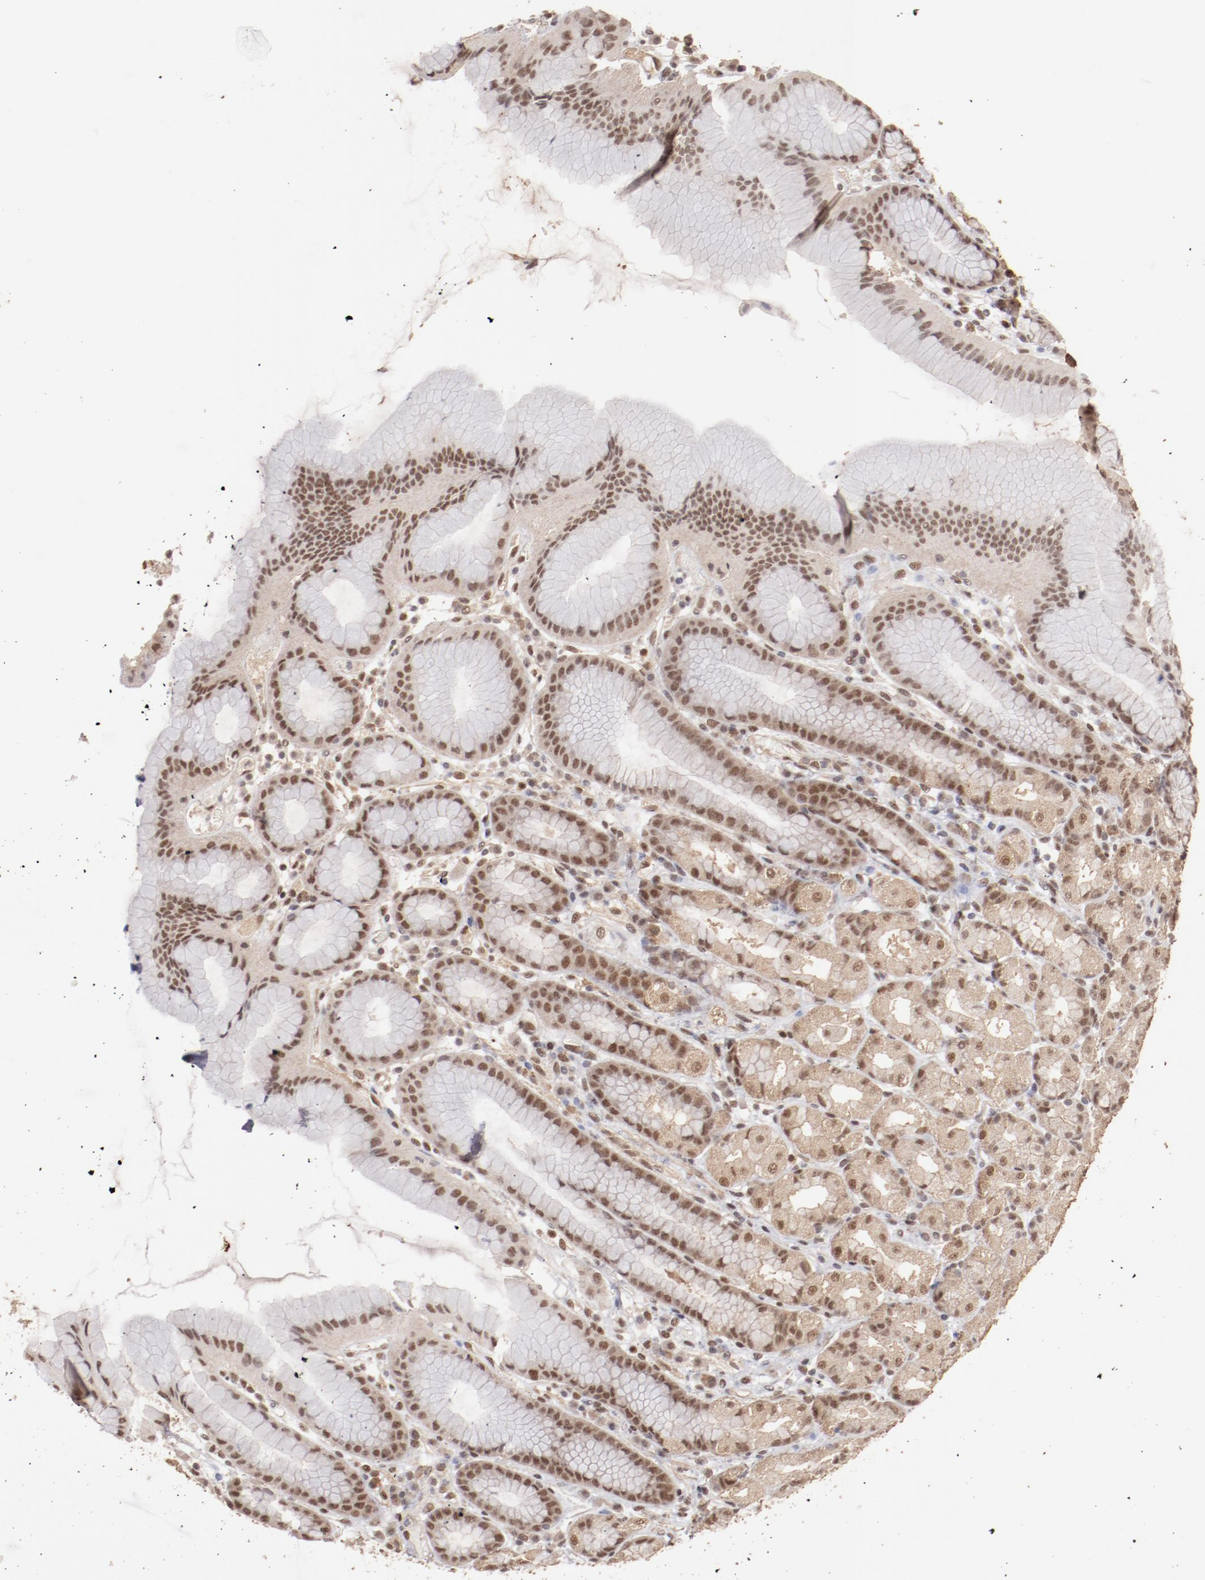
{"staining": {"intensity": "moderate", "quantity": ">75%", "location": "cytoplasmic/membranous,nuclear"}, "tissue": "stomach", "cell_type": "Glandular cells", "image_type": "normal", "snomed": [{"axis": "morphology", "description": "Normal tissue, NOS"}, {"axis": "topography", "description": "Stomach, upper"}], "caption": "Human stomach stained with a brown dye exhibits moderate cytoplasmic/membranous,nuclear positive positivity in approximately >75% of glandular cells.", "gene": "CLOCK", "patient": {"sex": "male", "age": 68}}